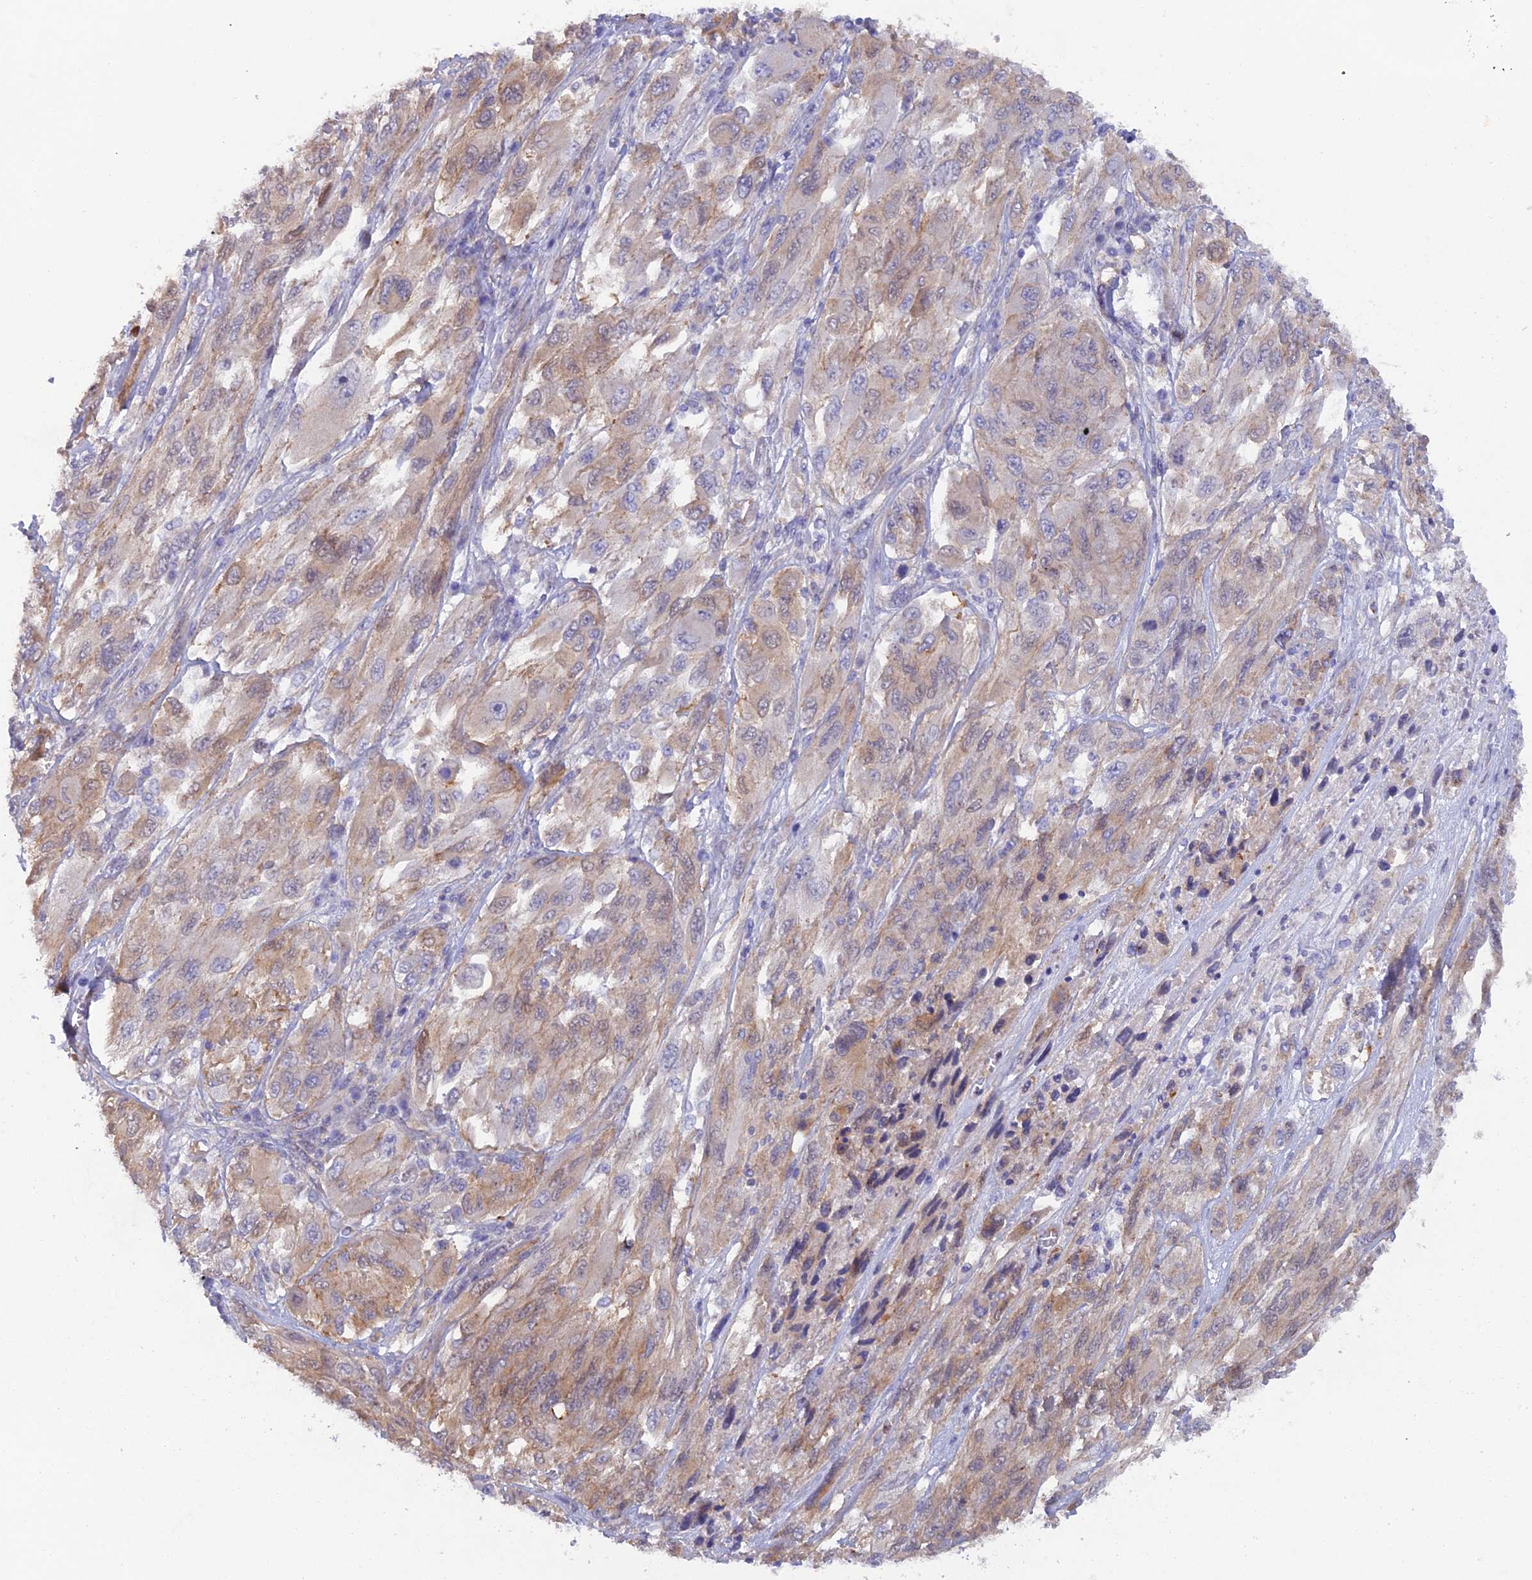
{"staining": {"intensity": "moderate", "quantity": "25%-75%", "location": "cytoplasmic/membranous"}, "tissue": "melanoma", "cell_type": "Tumor cells", "image_type": "cancer", "snomed": [{"axis": "morphology", "description": "Malignant melanoma, NOS"}, {"axis": "topography", "description": "Skin"}], "caption": "DAB (3,3'-diaminobenzidine) immunohistochemical staining of malignant melanoma displays moderate cytoplasmic/membranous protein positivity in approximately 25%-75% of tumor cells.", "gene": "FZR1", "patient": {"sex": "female", "age": 91}}